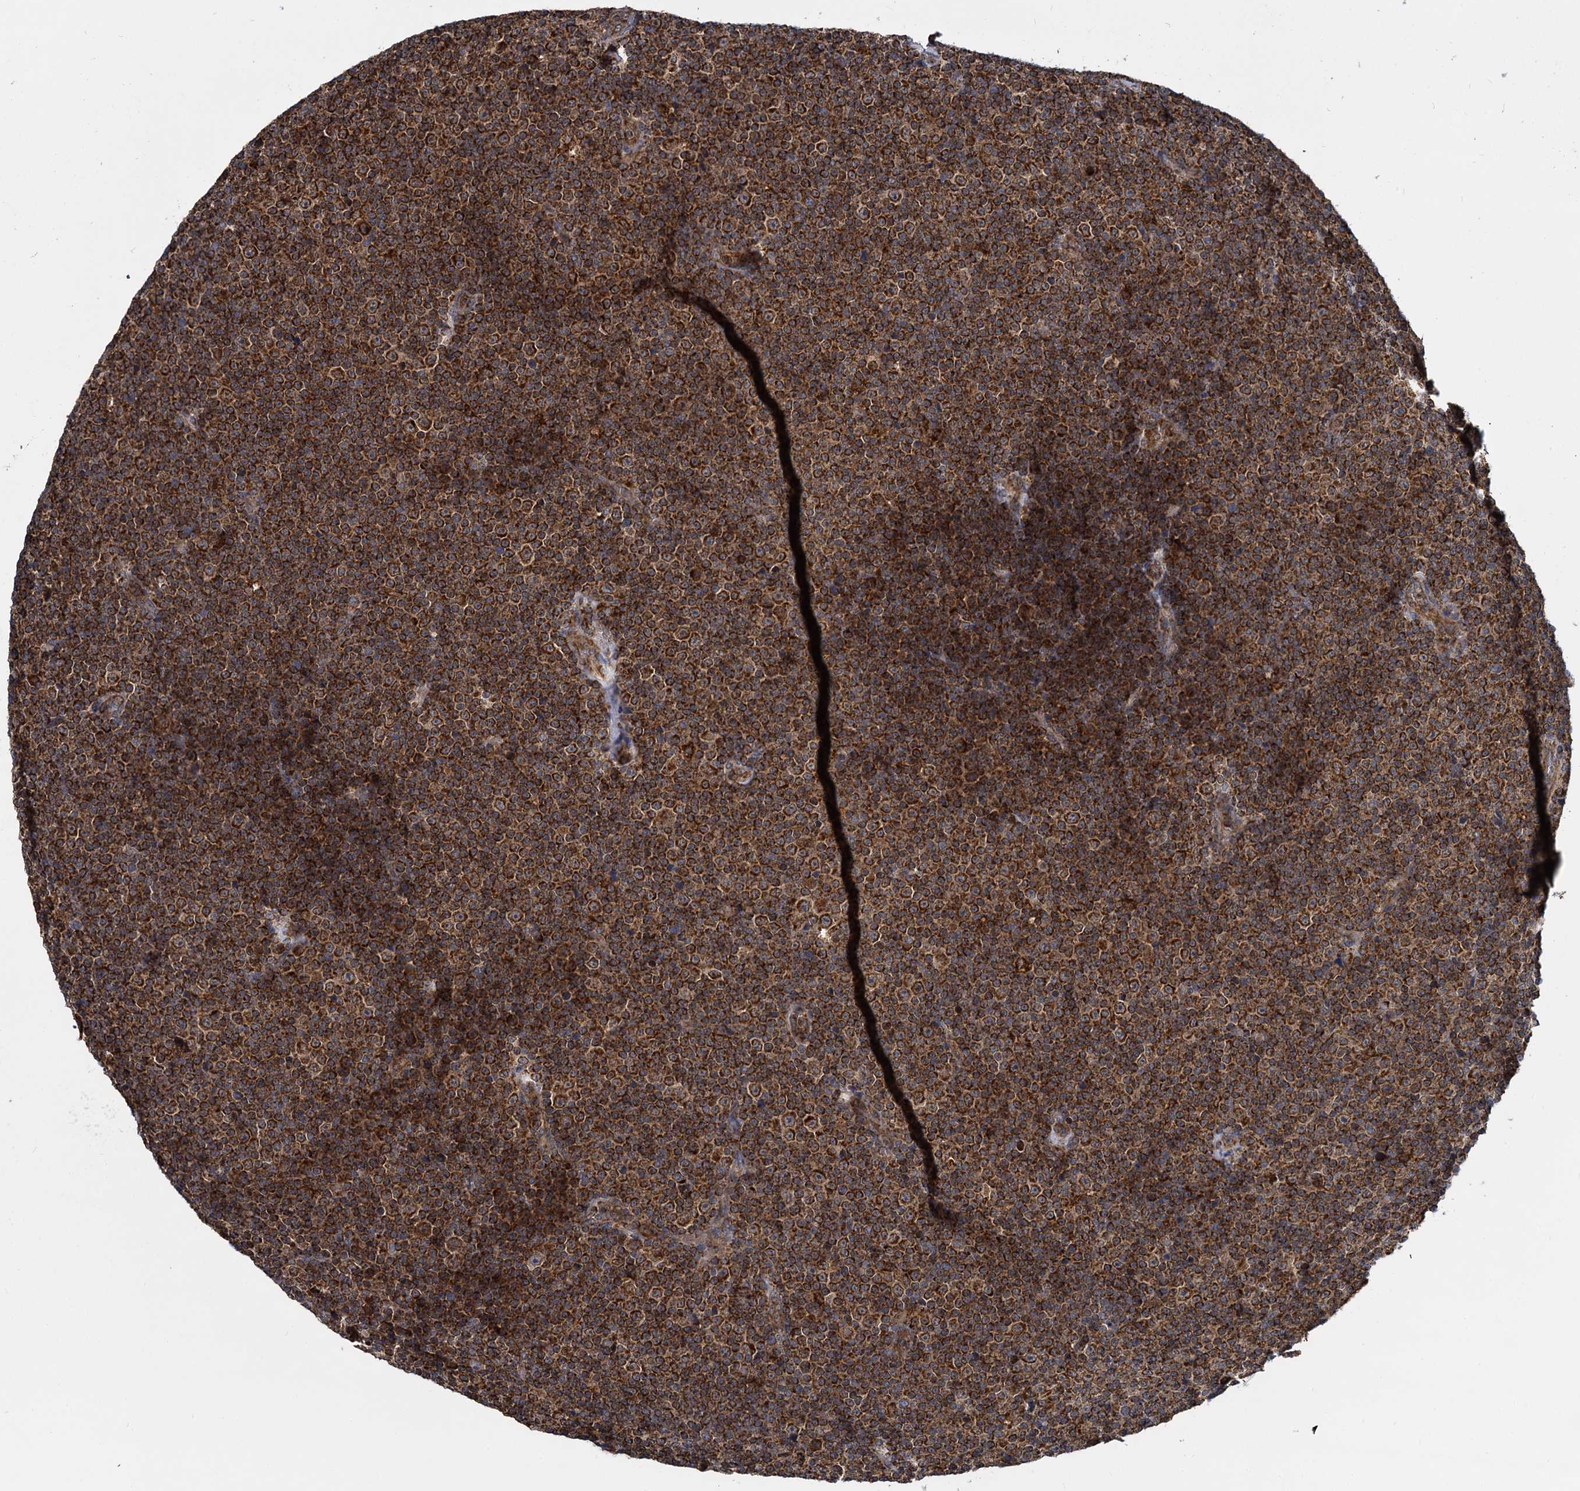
{"staining": {"intensity": "strong", "quantity": ">75%", "location": "cytoplasmic/membranous"}, "tissue": "lymphoma", "cell_type": "Tumor cells", "image_type": "cancer", "snomed": [{"axis": "morphology", "description": "Malignant lymphoma, non-Hodgkin's type, Low grade"}, {"axis": "topography", "description": "Lymph node"}], "caption": "Immunohistochemical staining of human lymphoma exhibits high levels of strong cytoplasmic/membranous positivity in approximately >75% of tumor cells. Using DAB (3,3'-diaminobenzidine) (brown) and hematoxylin (blue) stains, captured at high magnification using brightfield microscopy.", "gene": "UFM1", "patient": {"sex": "female", "age": 67}}